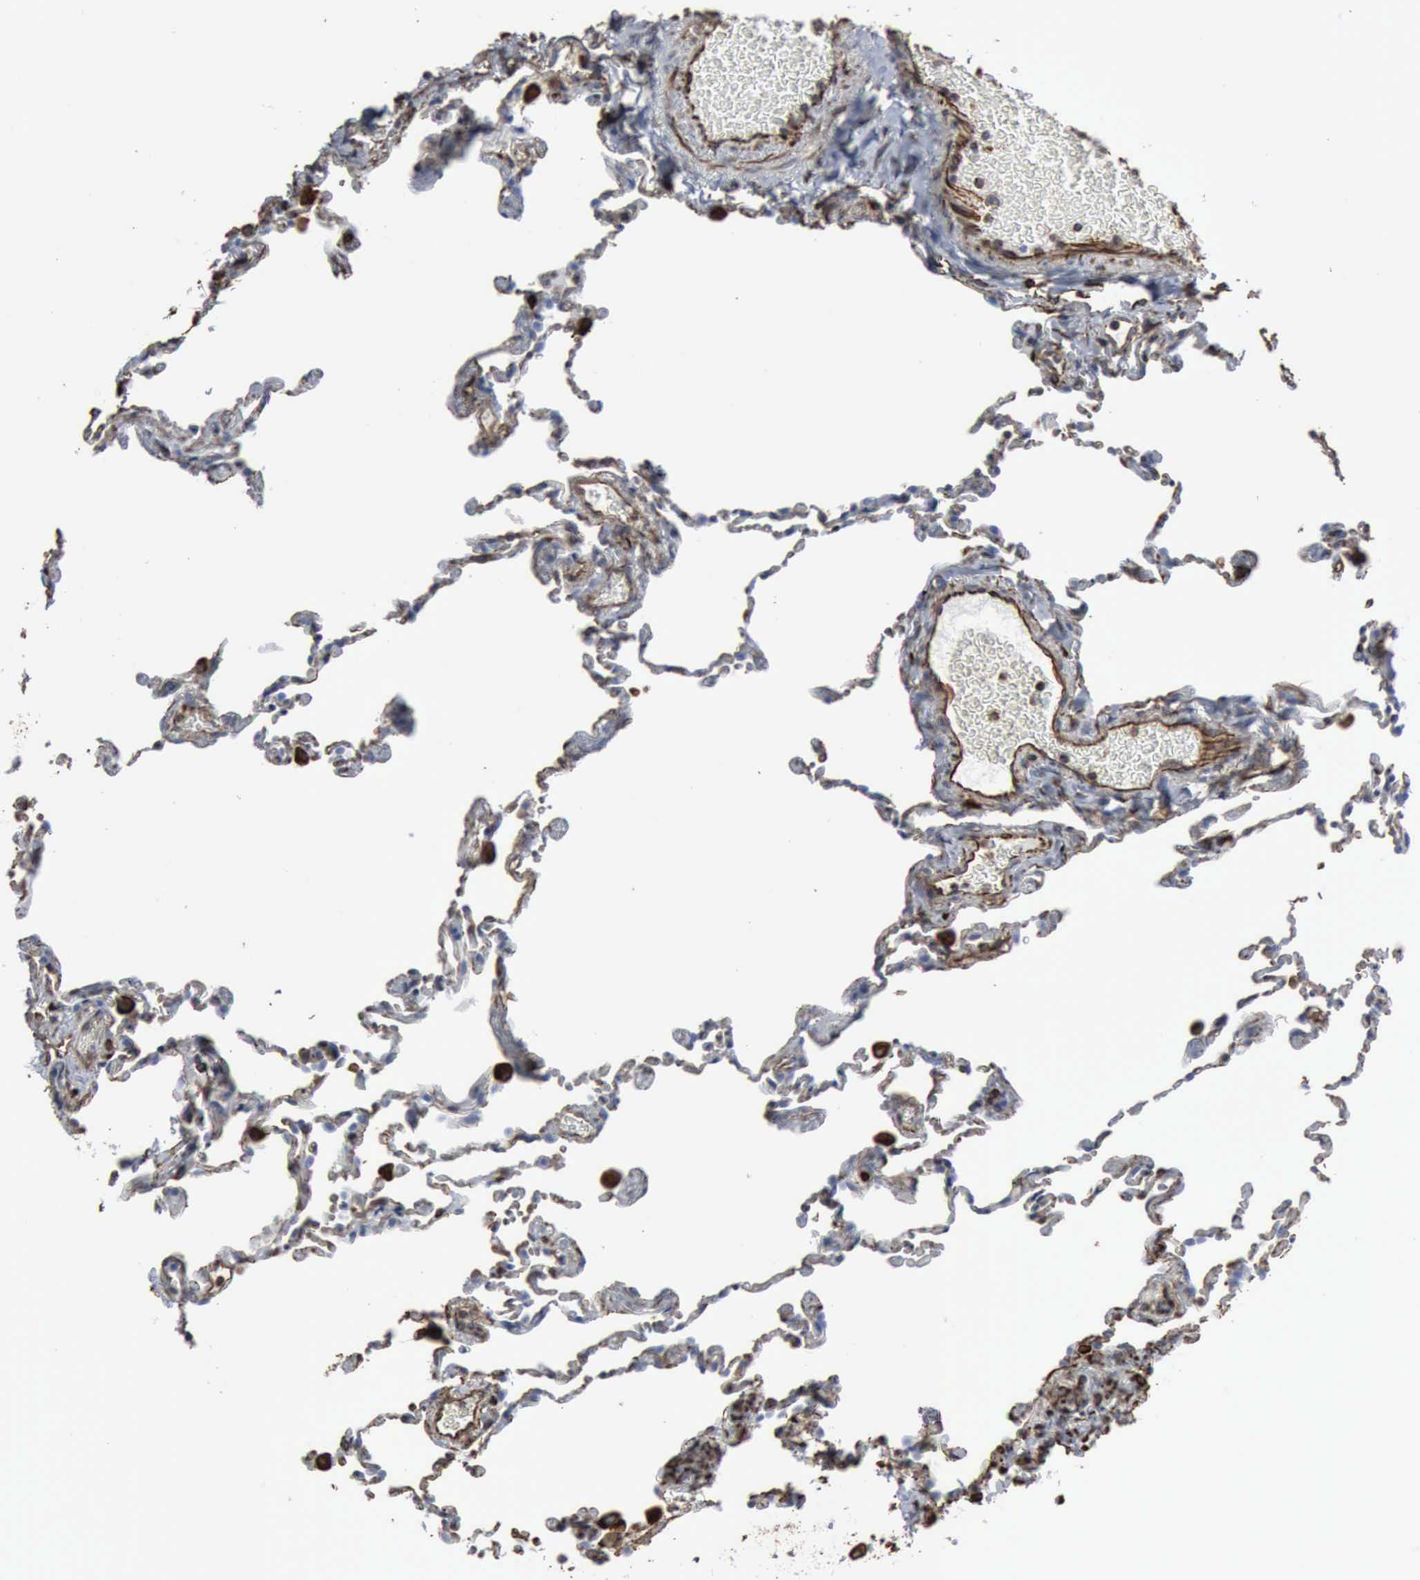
{"staining": {"intensity": "moderate", "quantity": "<25%", "location": "nuclear"}, "tissue": "lung", "cell_type": "Alveolar cells", "image_type": "normal", "snomed": [{"axis": "morphology", "description": "Normal tissue, NOS"}, {"axis": "topography", "description": "Lung"}], "caption": "Lung stained with immunohistochemistry (IHC) reveals moderate nuclear expression in approximately <25% of alveolar cells.", "gene": "CCNE1", "patient": {"sex": "female", "age": 61}}